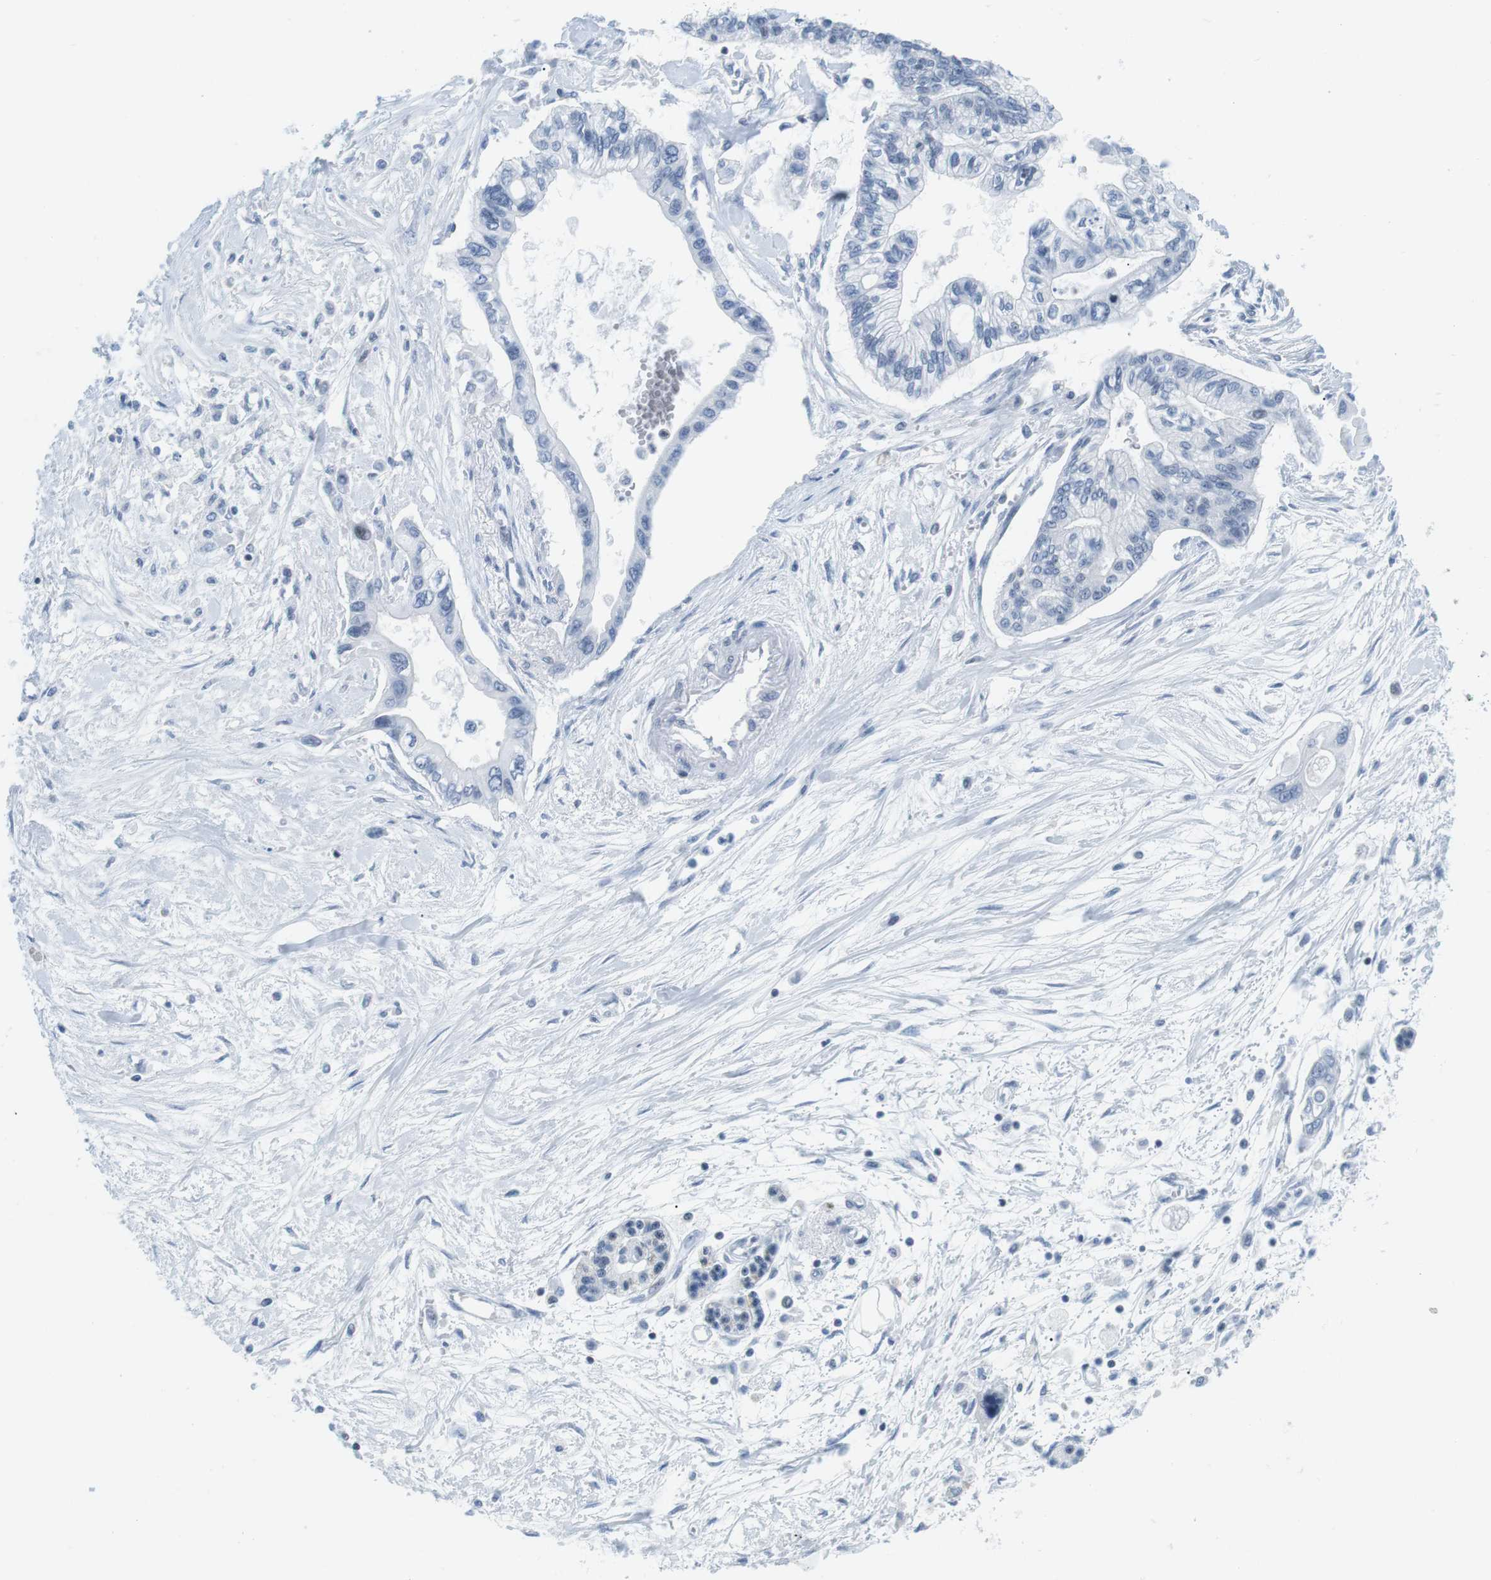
{"staining": {"intensity": "negative", "quantity": "none", "location": "none"}, "tissue": "pancreatic cancer", "cell_type": "Tumor cells", "image_type": "cancer", "snomed": [{"axis": "morphology", "description": "Adenocarcinoma, NOS"}, {"axis": "topography", "description": "Pancreas"}], "caption": "Human adenocarcinoma (pancreatic) stained for a protein using immunohistochemistry displays no positivity in tumor cells.", "gene": "E2F2", "patient": {"sex": "female", "age": 77}}